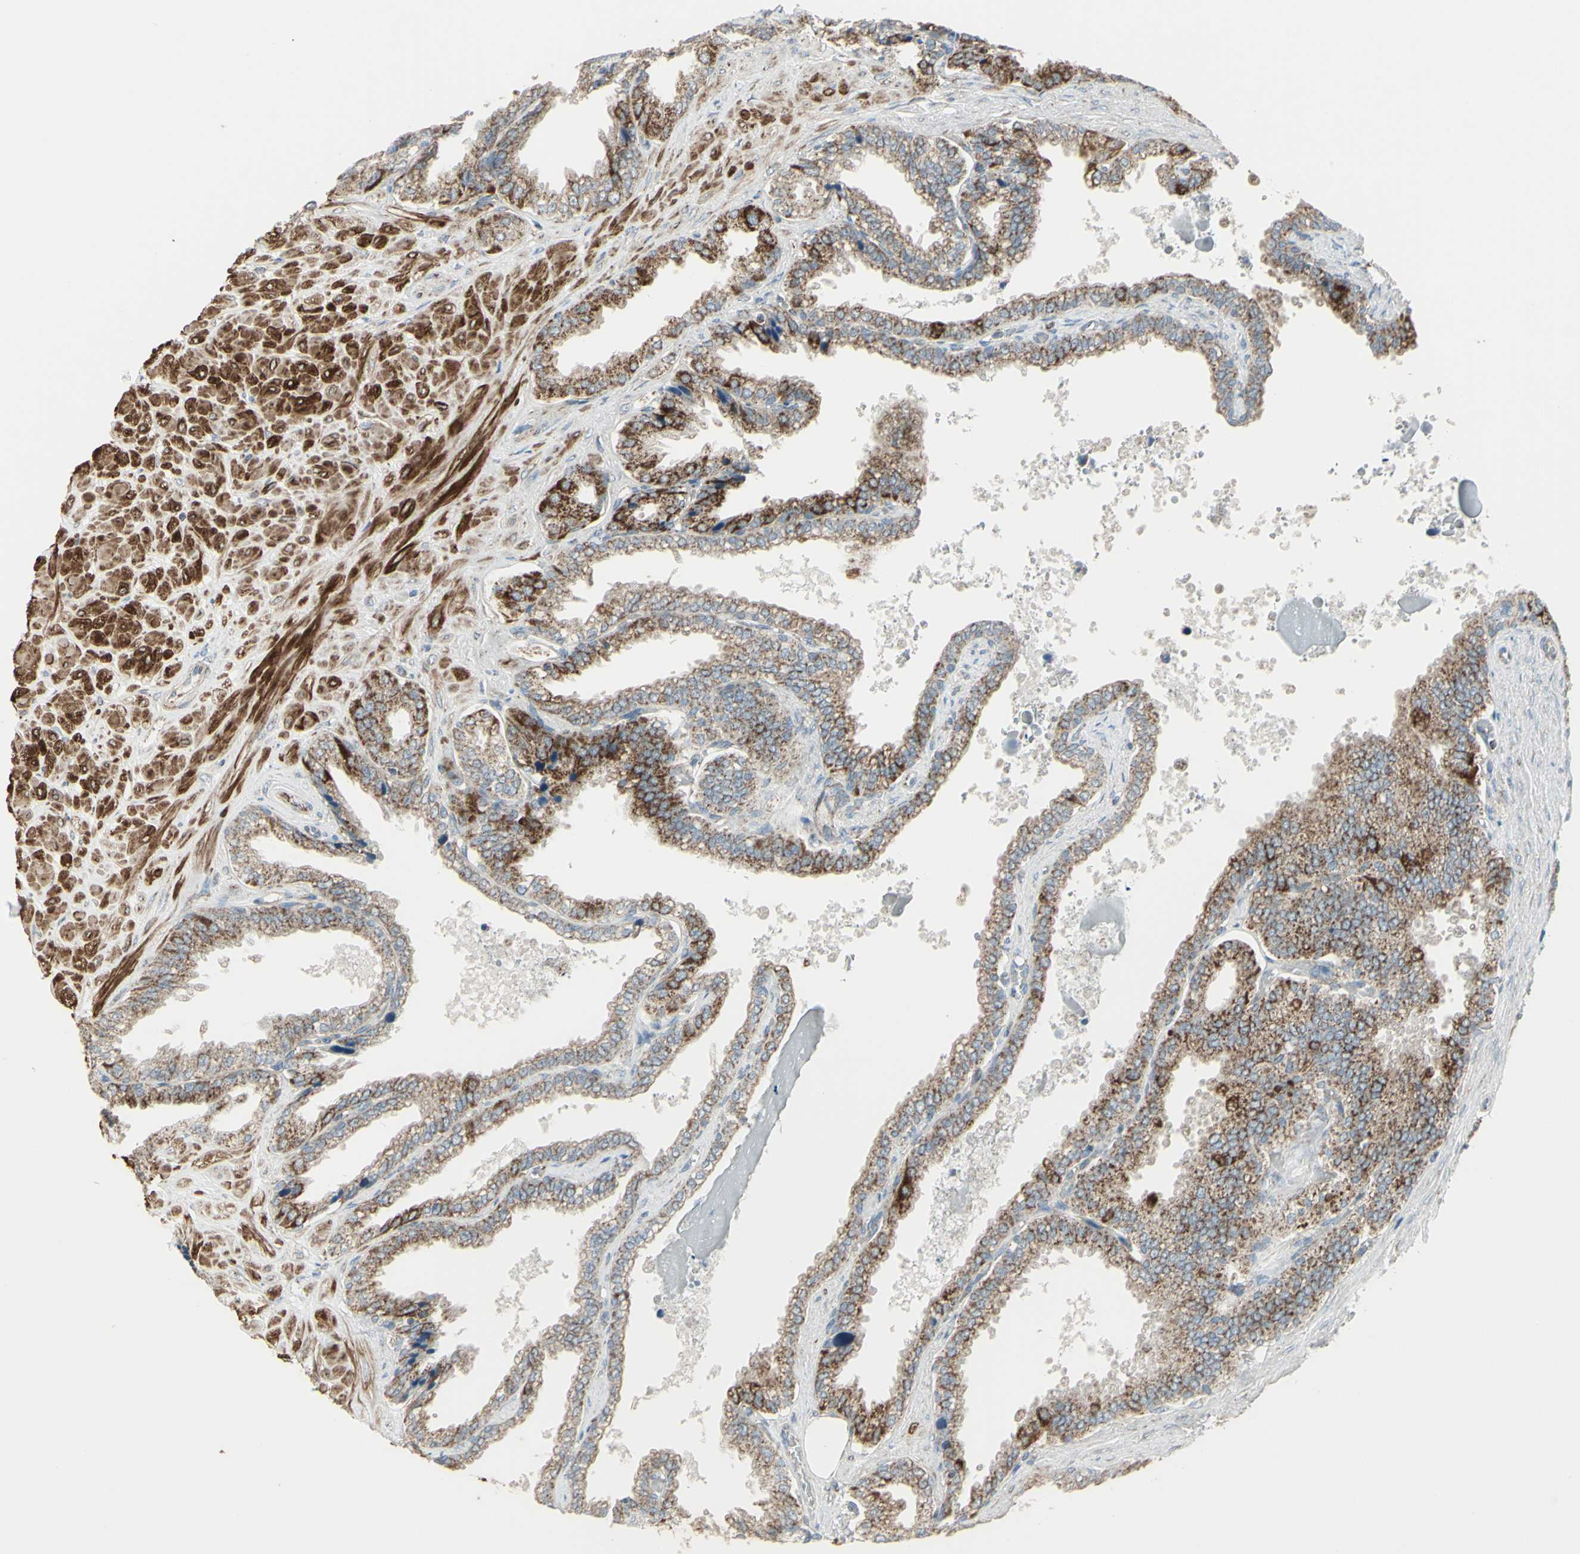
{"staining": {"intensity": "moderate", "quantity": "25%-75%", "location": "cytoplasmic/membranous"}, "tissue": "seminal vesicle", "cell_type": "Glandular cells", "image_type": "normal", "snomed": [{"axis": "morphology", "description": "Normal tissue, NOS"}, {"axis": "topography", "description": "Seminal veicle"}], "caption": "Immunohistochemistry histopathology image of normal seminal vesicle stained for a protein (brown), which demonstrates medium levels of moderate cytoplasmic/membranous positivity in approximately 25%-75% of glandular cells.", "gene": "FAM171B", "patient": {"sex": "male", "age": 46}}